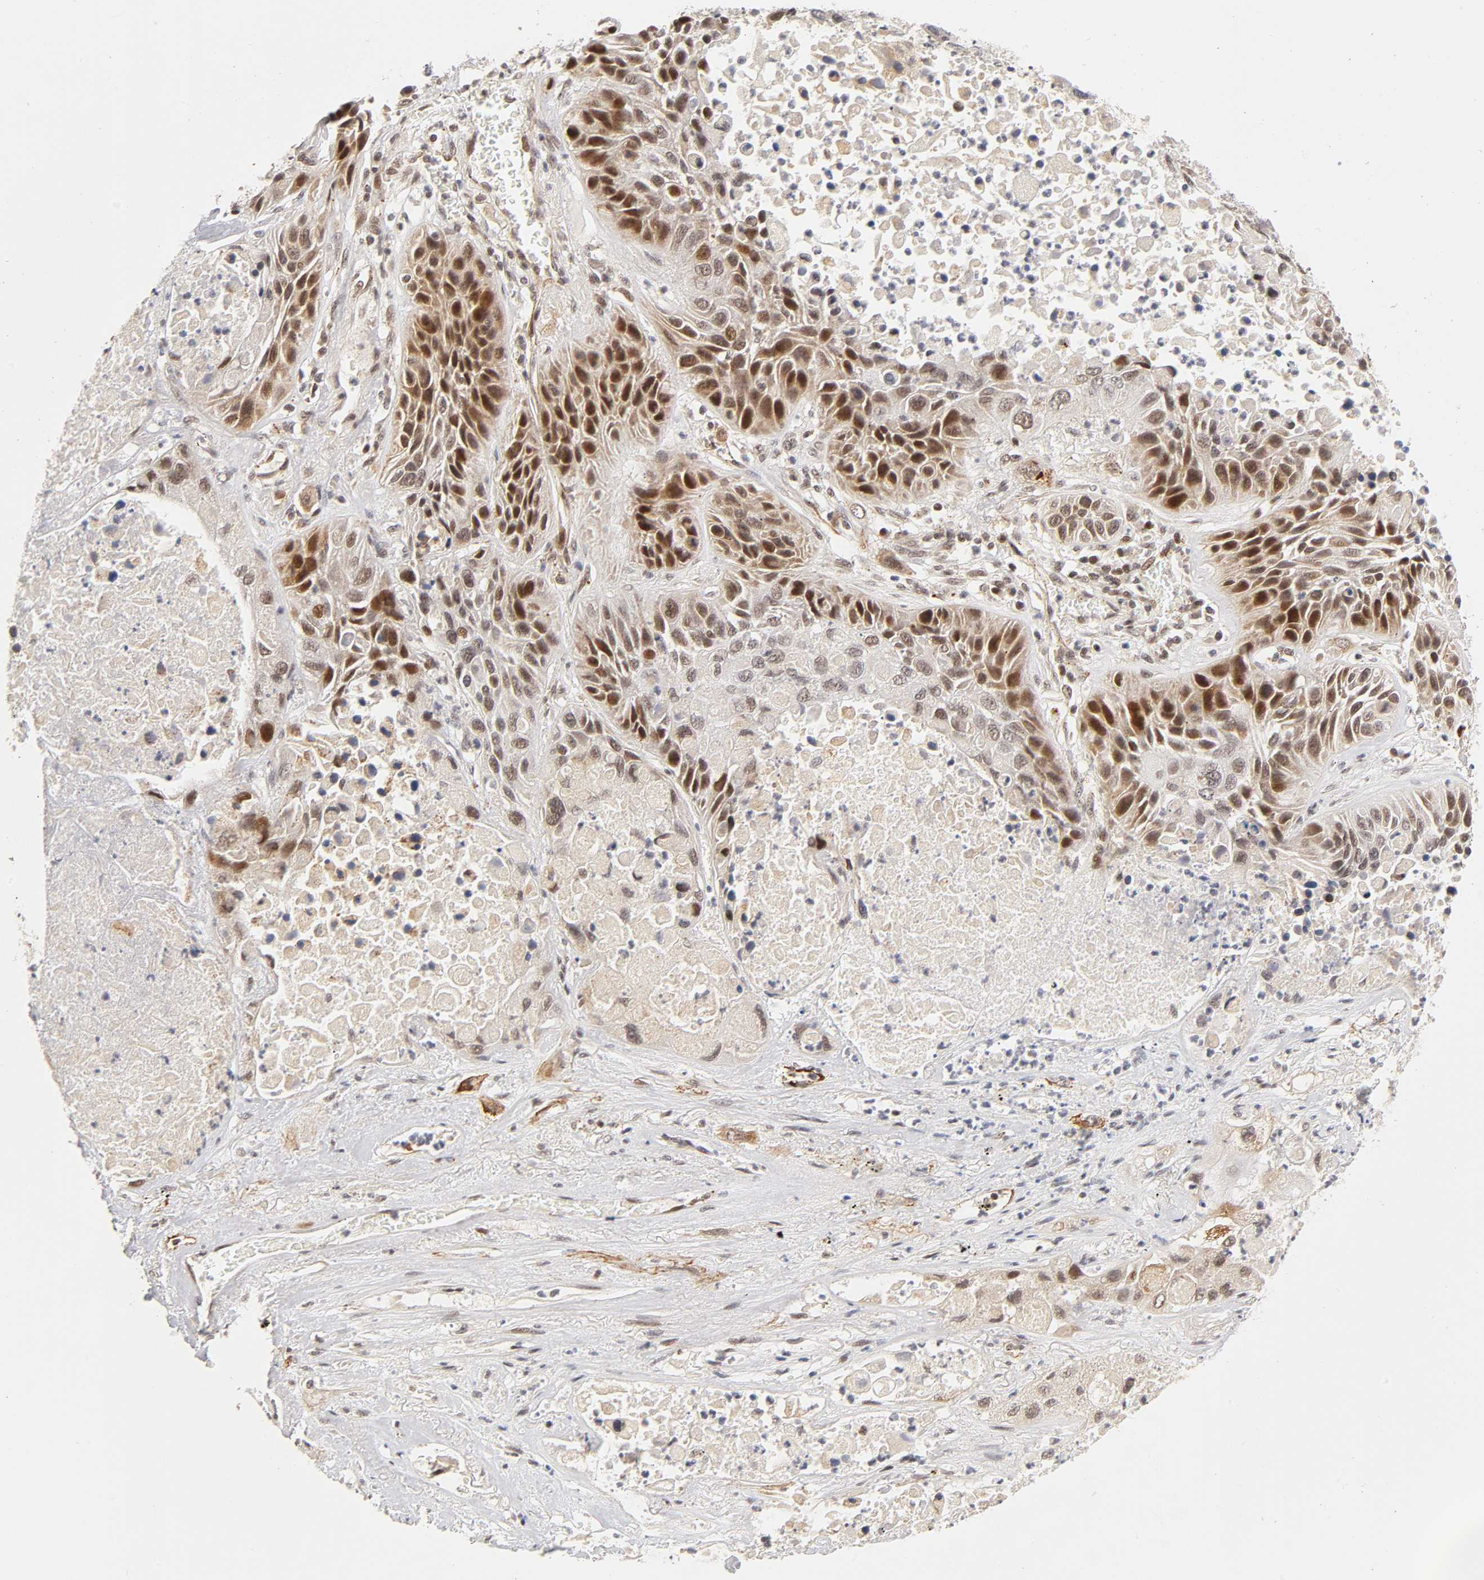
{"staining": {"intensity": "moderate", "quantity": ">75%", "location": "cytoplasmic/membranous,nuclear"}, "tissue": "lung cancer", "cell_type": "Tumor cells", "image_type": "cancer", "snomed": [{"axis": "morphology", "description": "Squamous cell carcinoma, NOS"}, {"axis": "topography", "description": "Lung"}], "caption": "IHC (DAB) staining of human lung cancer exhibits moderate cytoplasmic/membranous and nuclear protein positivity in about >75% of tumor cells.", "gene": "TAF10", "patient": {"sex": "female", "age": 76}}